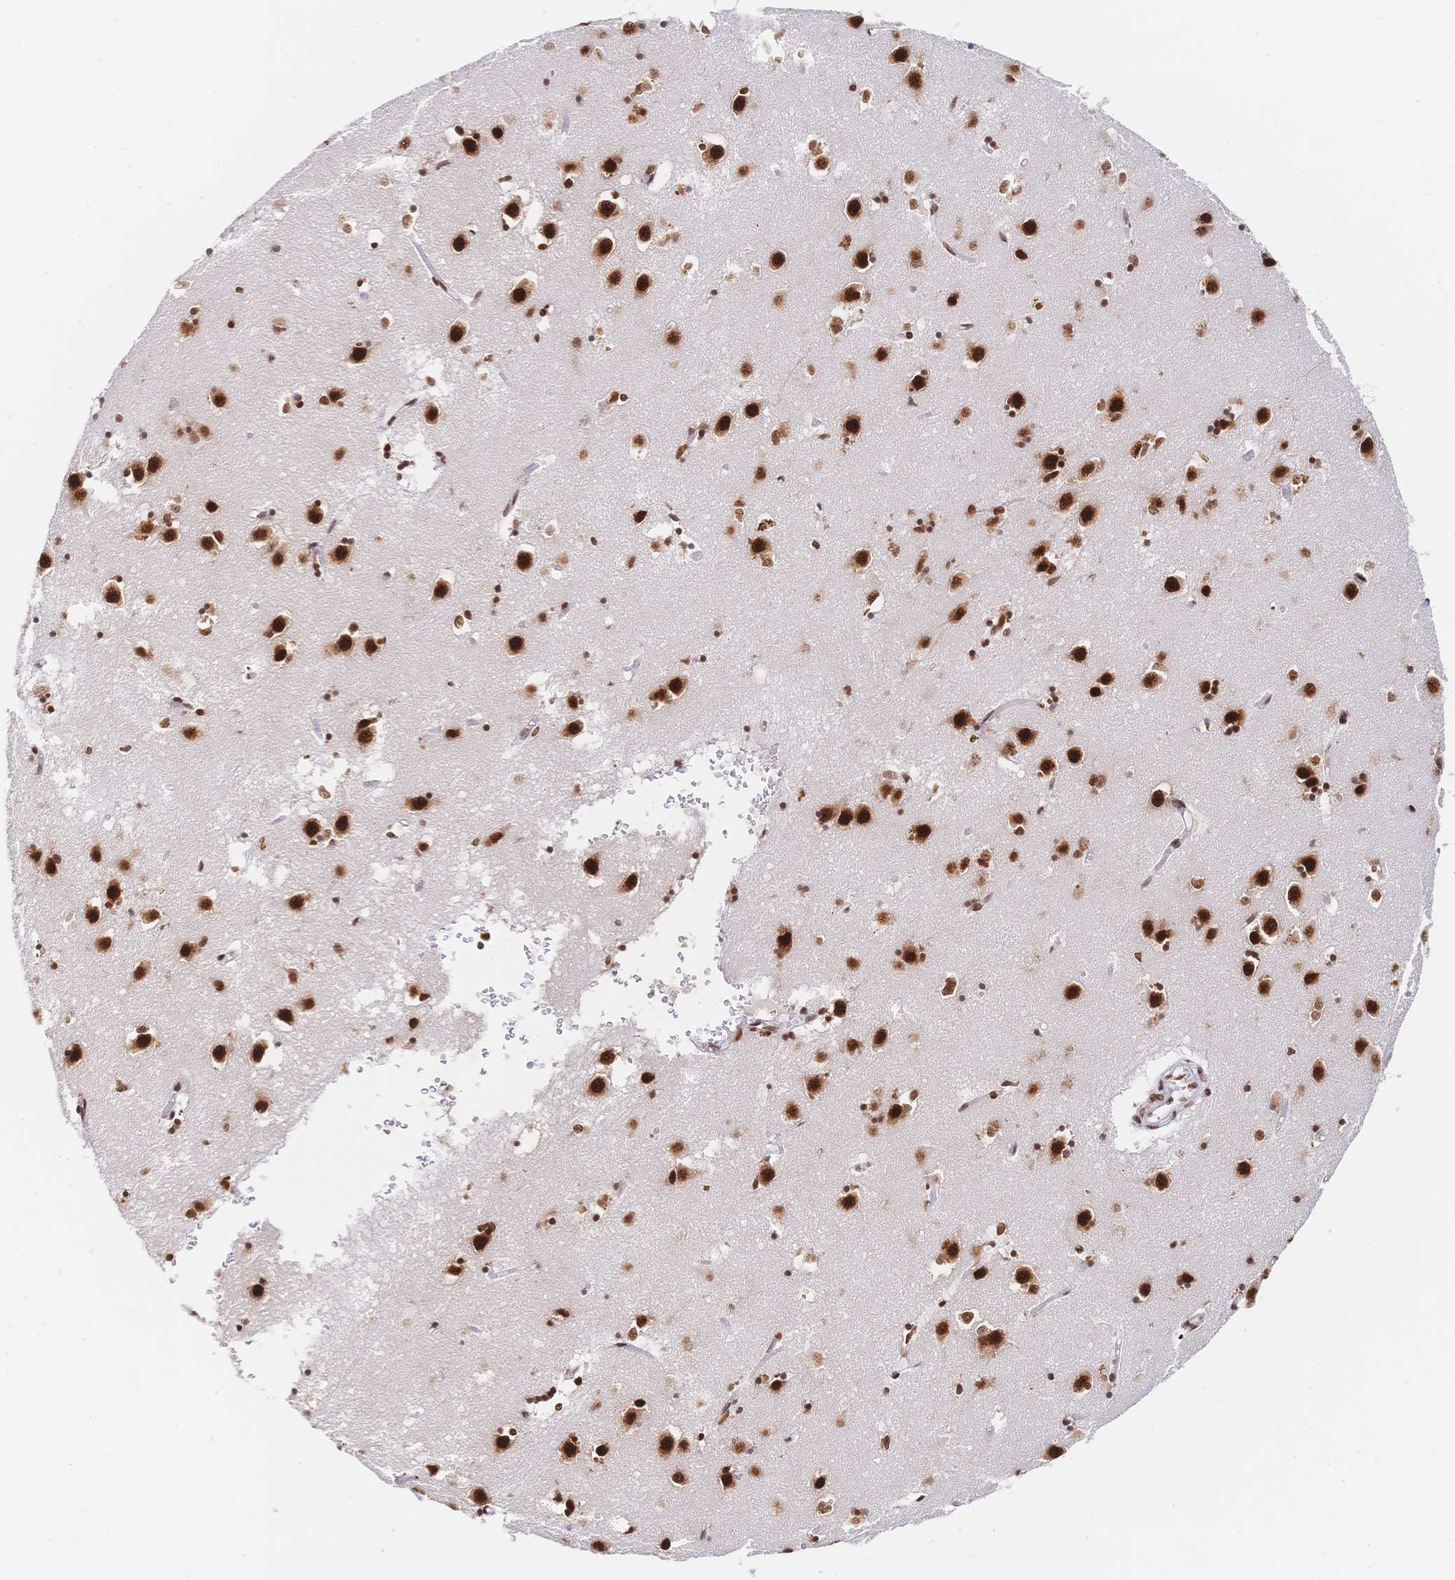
{"staining": {"intensity": "strong", "quantity": ">75%", "location": "nuclear"}, "tissue": "caudate", "cell_type": "Glial cells", "image_type": "normal", "snomed": [{"axis": "morphology", "description": "Normal tissue, NOS"}, {"axis": "topography", "description": "Lateral ventricle wall"}], "caption": "Immunohistochemical staining of normal caudate displays high levels of strong nuclear staining in about >75% of glial cells. (DAB IHC with brightfield microscopy, high magnification).", "gene": "SRSF1", "patient": {"sex": "male", "age": 70}}